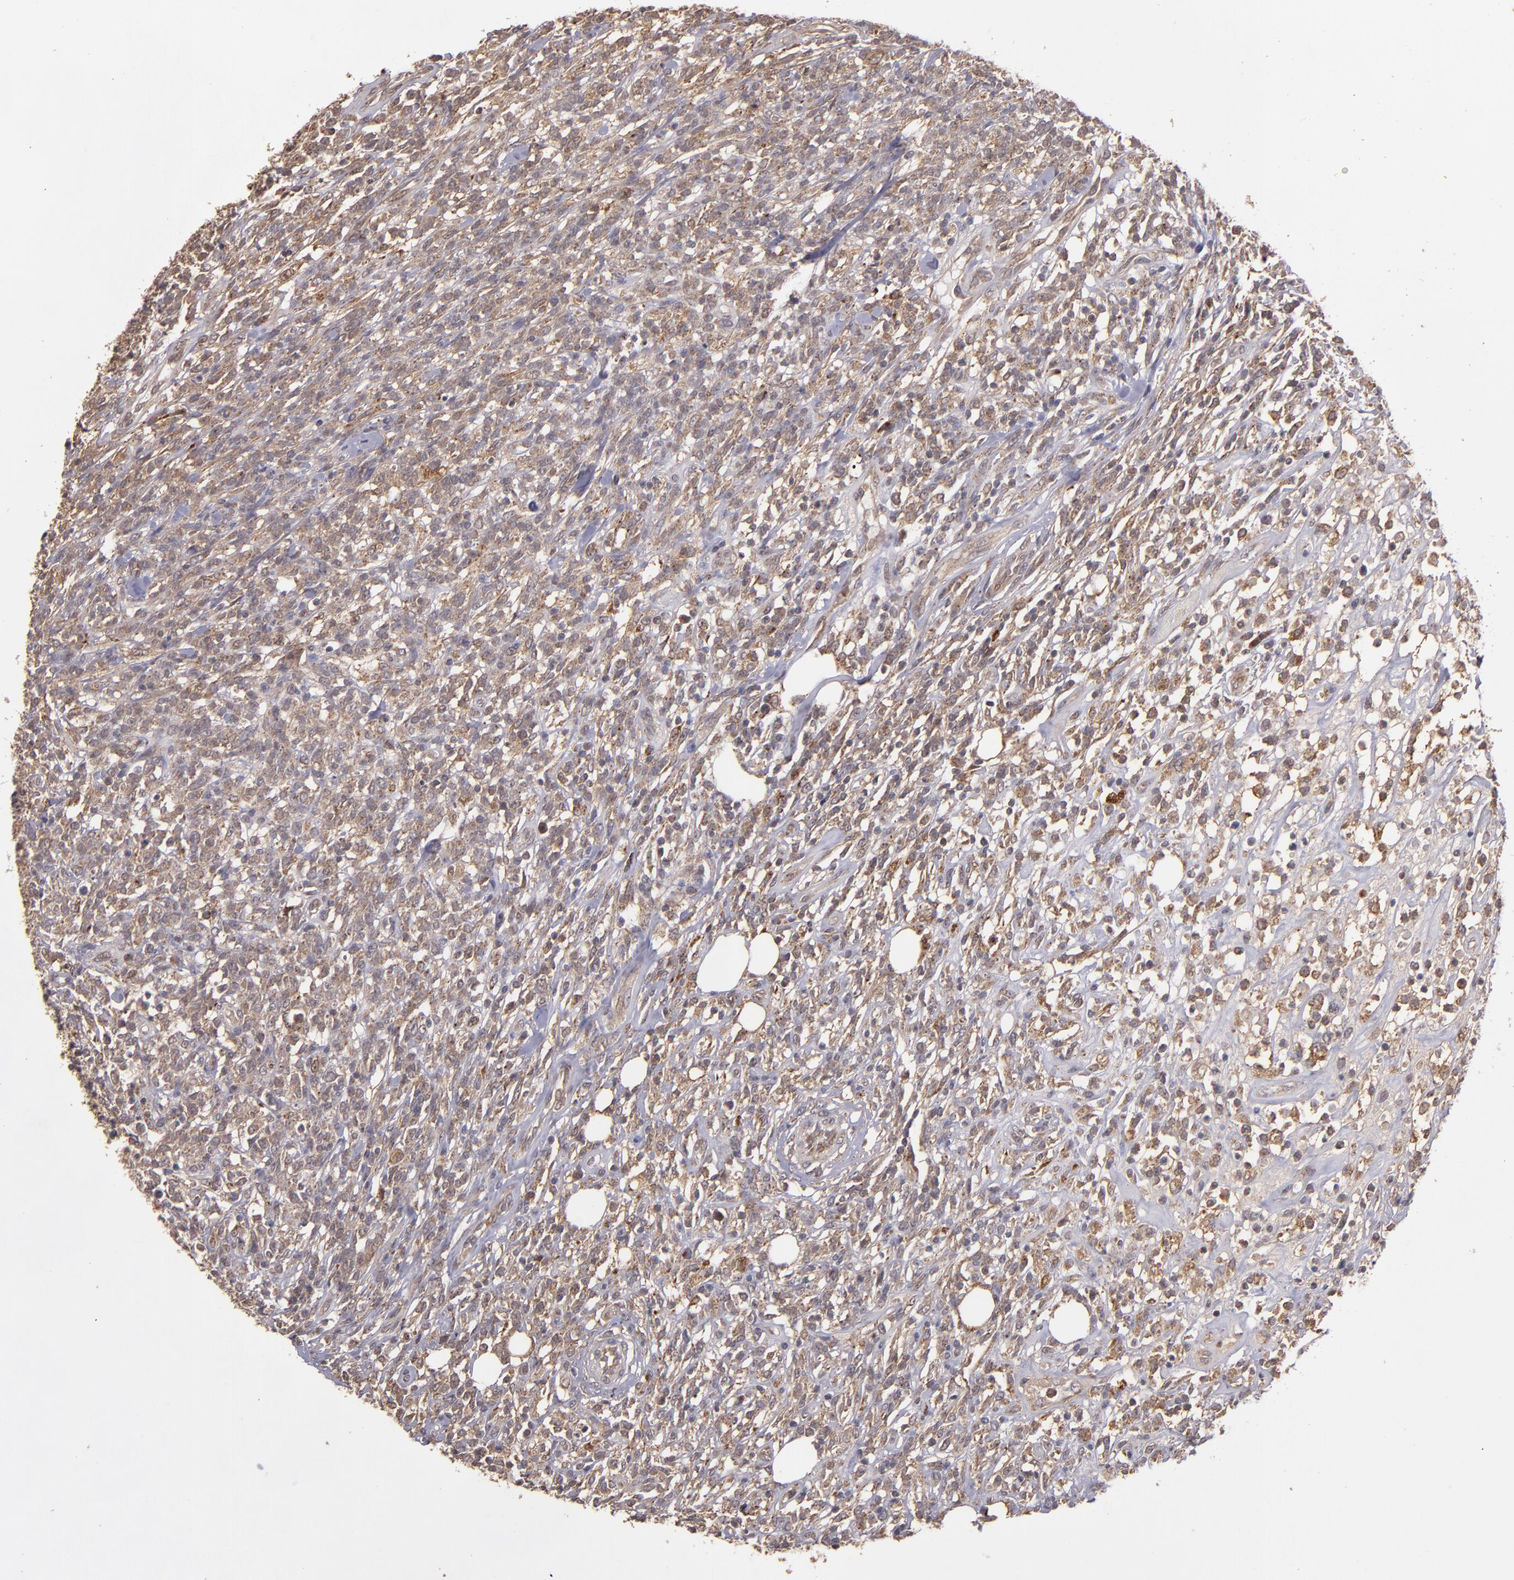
{"staining": {"intensity": "moderate", "quantity": ">75%", "location": "cytoplasmic/membranous"}, "tissue": "lymphoma", "cell_type": "Tumor cells", "image_type": "cancer", "snomed": [{"axis": "morphology", "description": "Malignant lymphoma, non-Hodgkin's type, High grade"}, {"axis": "topography", "description": "Lymph node"}], "caption": "The micrograph reveals a brown stain indicating the presence of a protein in the cytoplasmic/membranous of tumor cells in malignant lymphoma, non-Hodgkin's type (high-grade).", "gene": "ZFYVE1", "patient": {"sex": "female", "age": 73}}